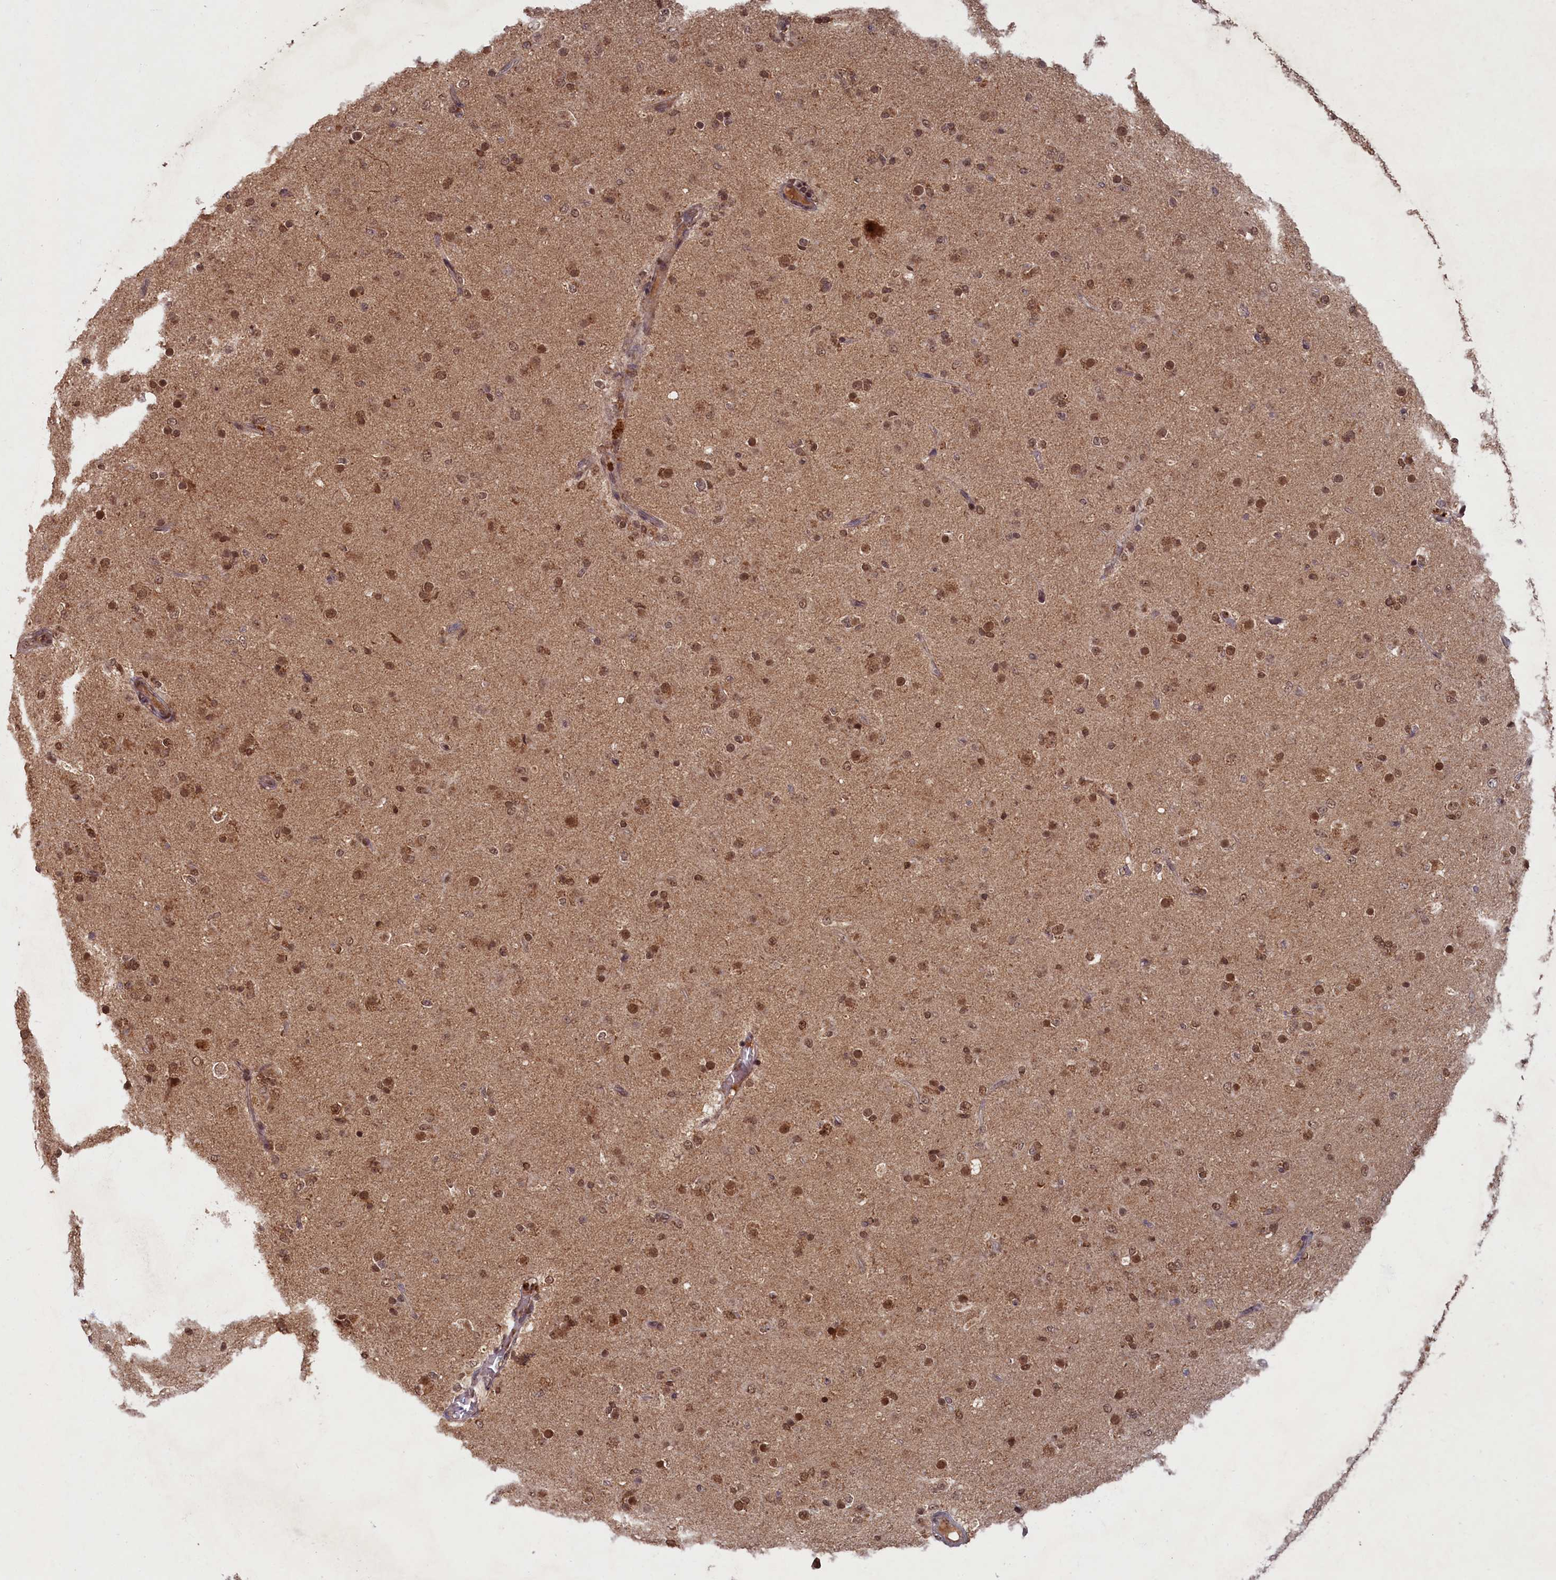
{"staining": {"intensity": "moderate", "quantity": ">75%", "location": "nuclear"}, "tissue": "glioma", "cell_type": "Tumor cells", "image_type": "cancer", "snomed": [{"axis": "morphology", "description": "Glioma, malignant, Low grade"}, {"axis": "topography", "description": "Brain"}], "caption": "A photomicrograph of glioma stained for a protein exhibits moderate nuclear brown staining in tumor cells.", "gene": "BRCA1", "patient": {"sex": "male", "age": 65}}